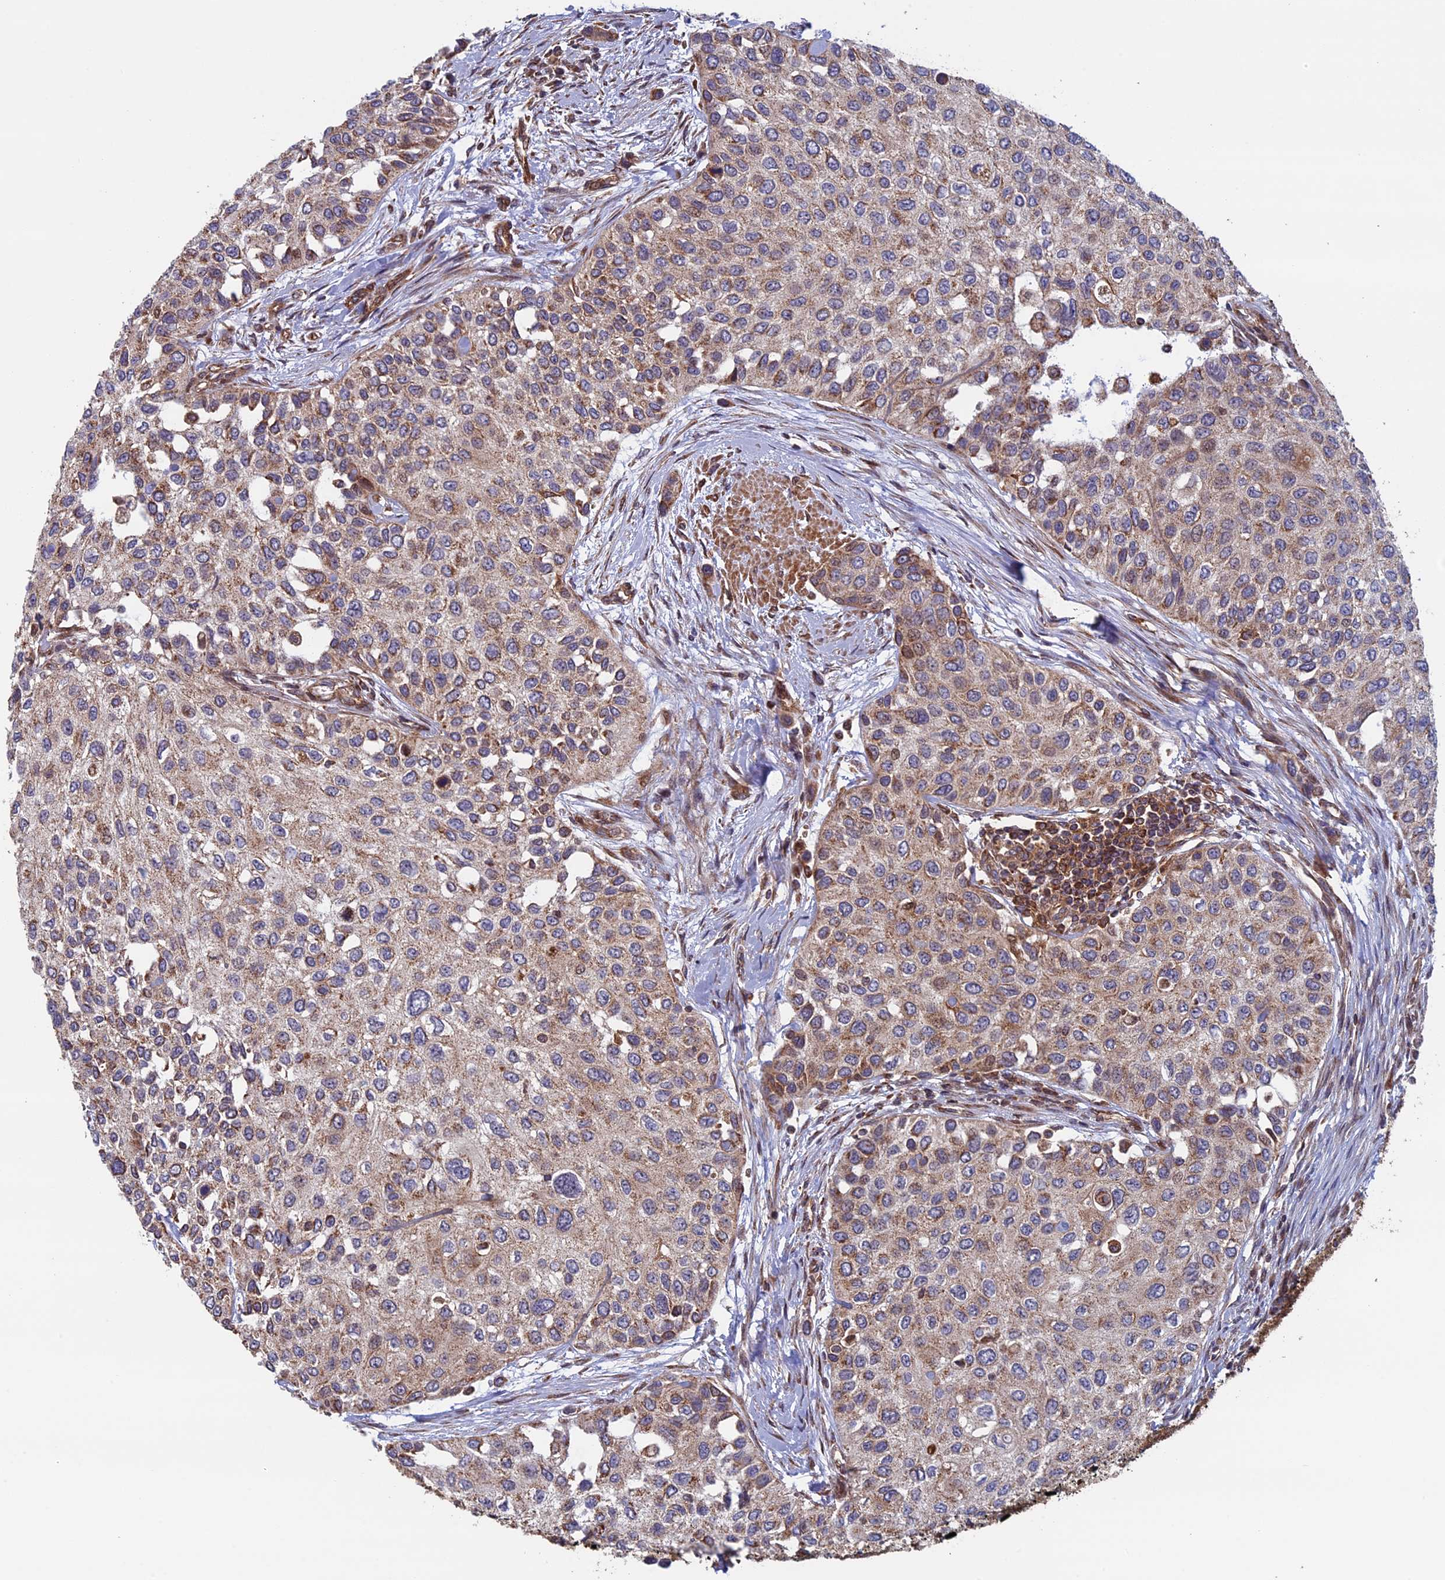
{"staining": {"intensity": "moderate", "quantity": ">75%", "location": "cytoplasmic/membranous"}, "tissue": "urothelial cancer", "cell_type": "Tumor cells", "image_type": "cancer", "snomed": [{"axis": "morphology", "description": "Normal tissue, NOS"}, {"axis": "morphology", "description": "Urothelial carcinoma, High grade"}, {"axis": "topography", "description": "Vascular tissue"}, {"axis": "topography", "description": "Urinary bladder"}], "caption": "A high-resolution histopathology image shows immunohistochemistry staining of urothelial cancer, which demonstrates moderate cytoplasmic/membranous staining in about >75% of tumor cells.", "gene": "CCDC8", "patient": {"sex": "female", "age": 56}}